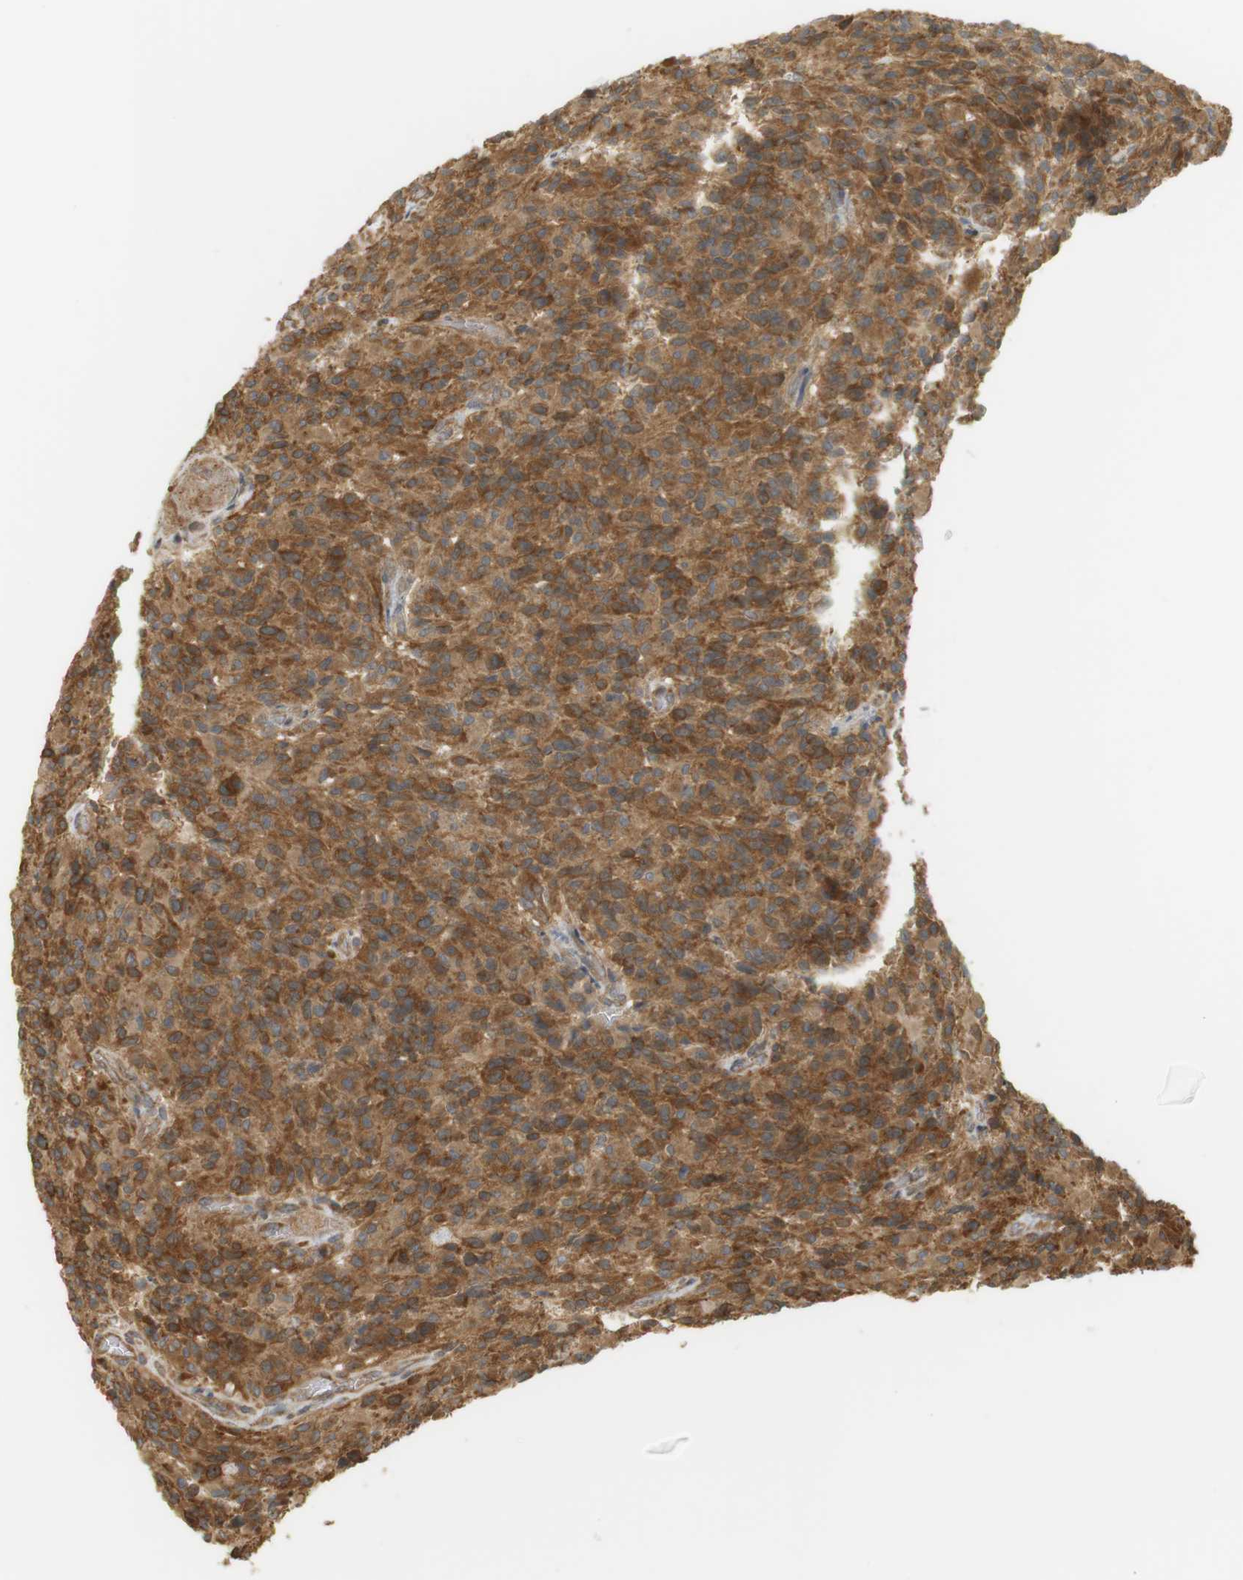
{"staining": {"intensity": "moderate", "quantity": ">75%", "location": "cytoplasmic/membranous,nuclear"}, "tissue": "glioma", "cell_type": "Tumor cells", "image_type": "cancer", "snomed": [{"axis": "morphology", "description": "Glioma, malignant, High grade"}, {"axis": "topography", "description": "Brain"}], "caption": "Brown immunohistochemical staining in human glioma displays moderate cytoplasmic/membranous and nuclear staining in approximately >75% of tumor cells.", "gene": "PA2G4", "patient": {"sex": "male", "age": 71}}